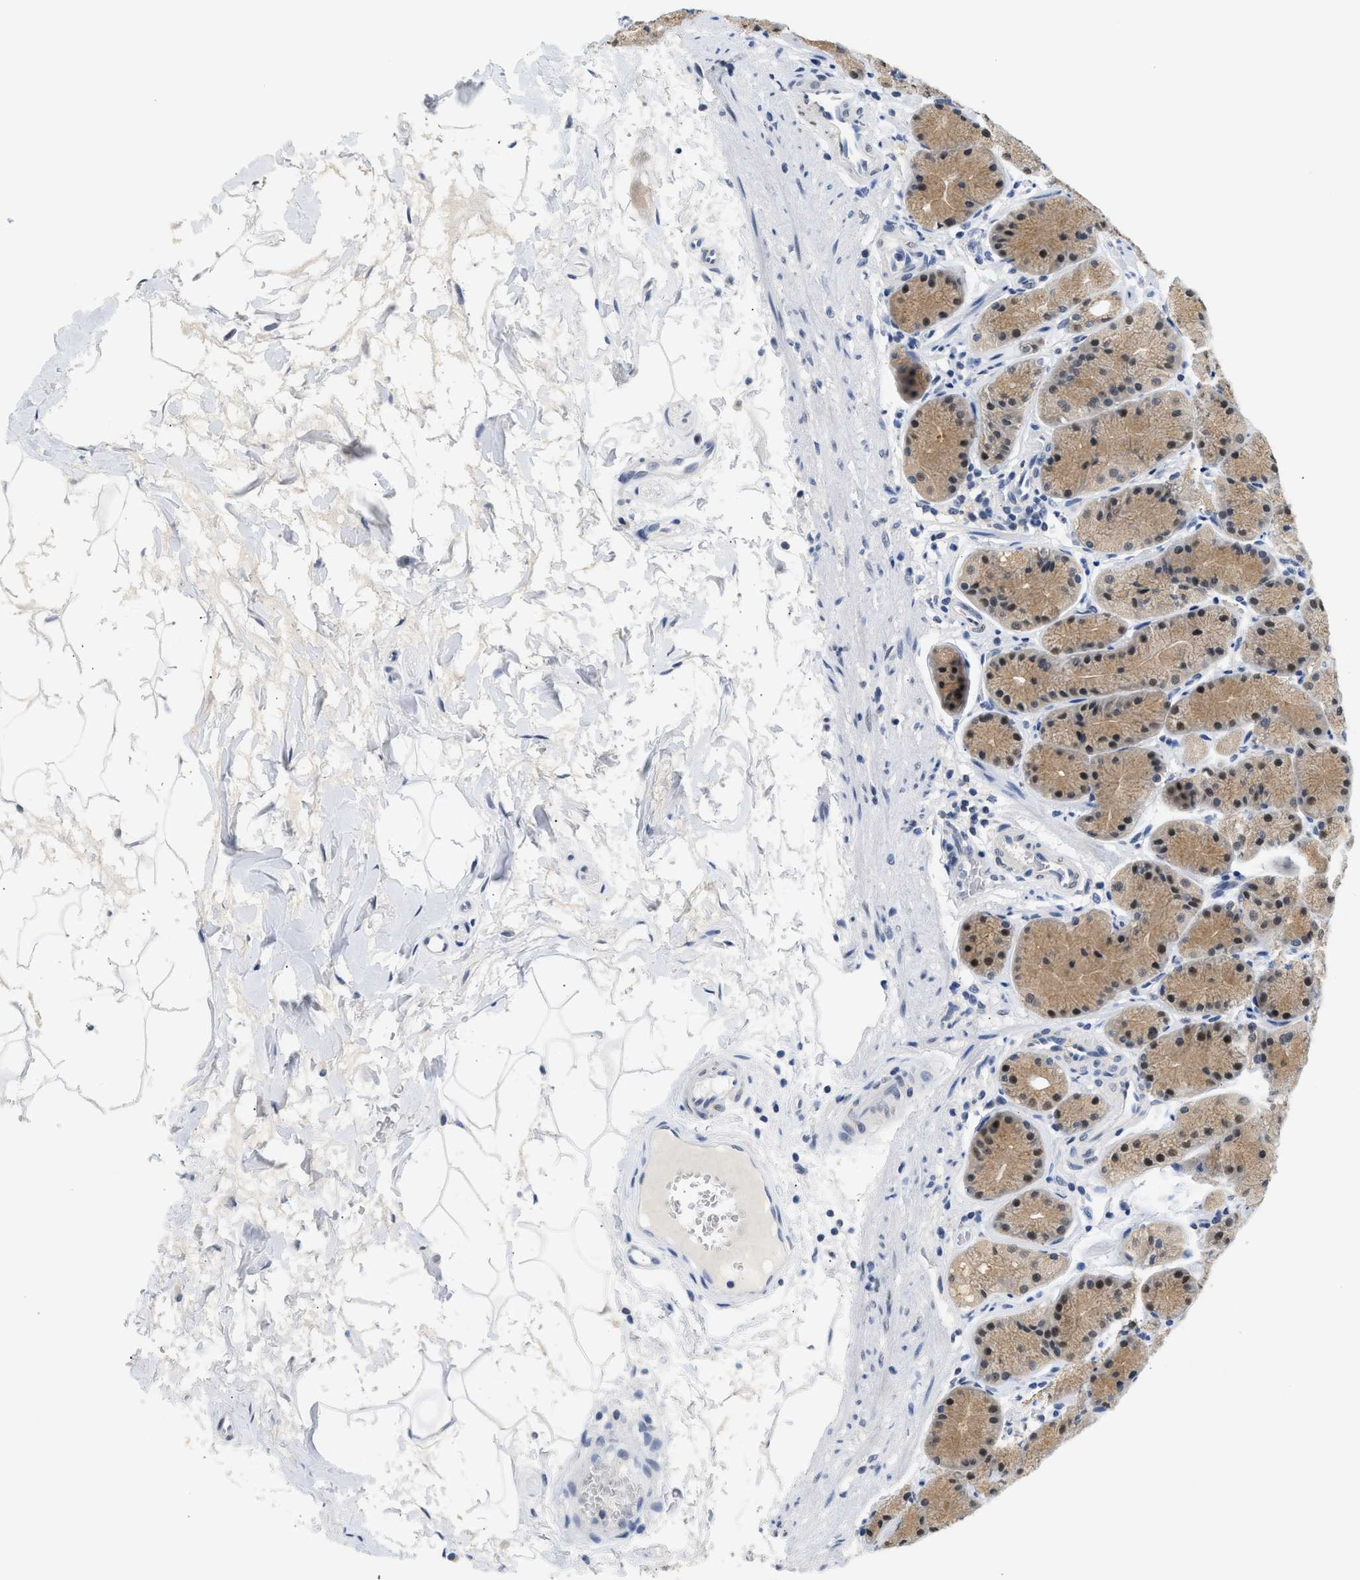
{"staining": {"intensity": "moderate", "quantity": "25%-75%", "location": "cytoplasmic/membranous,nuclear"}, "tissue": "stomach", "cell_type": "Glandular cells", "image_type": "normal", "snomed": [{"axis": "morphology", "description": "Normal tissue, NOS"}, {"axis": "topography", "description": "Stomach"}], "caption": "Immunohistochemical staining of unremarkable human stomach exhibits 25%-75% levels of moderate cytoplasmic/membranous,nuclear protein positivity in approximately 25%-75% of glandular cells.", "gene": "PPM1L", "patient": {"sex": "male", "age": 42}}